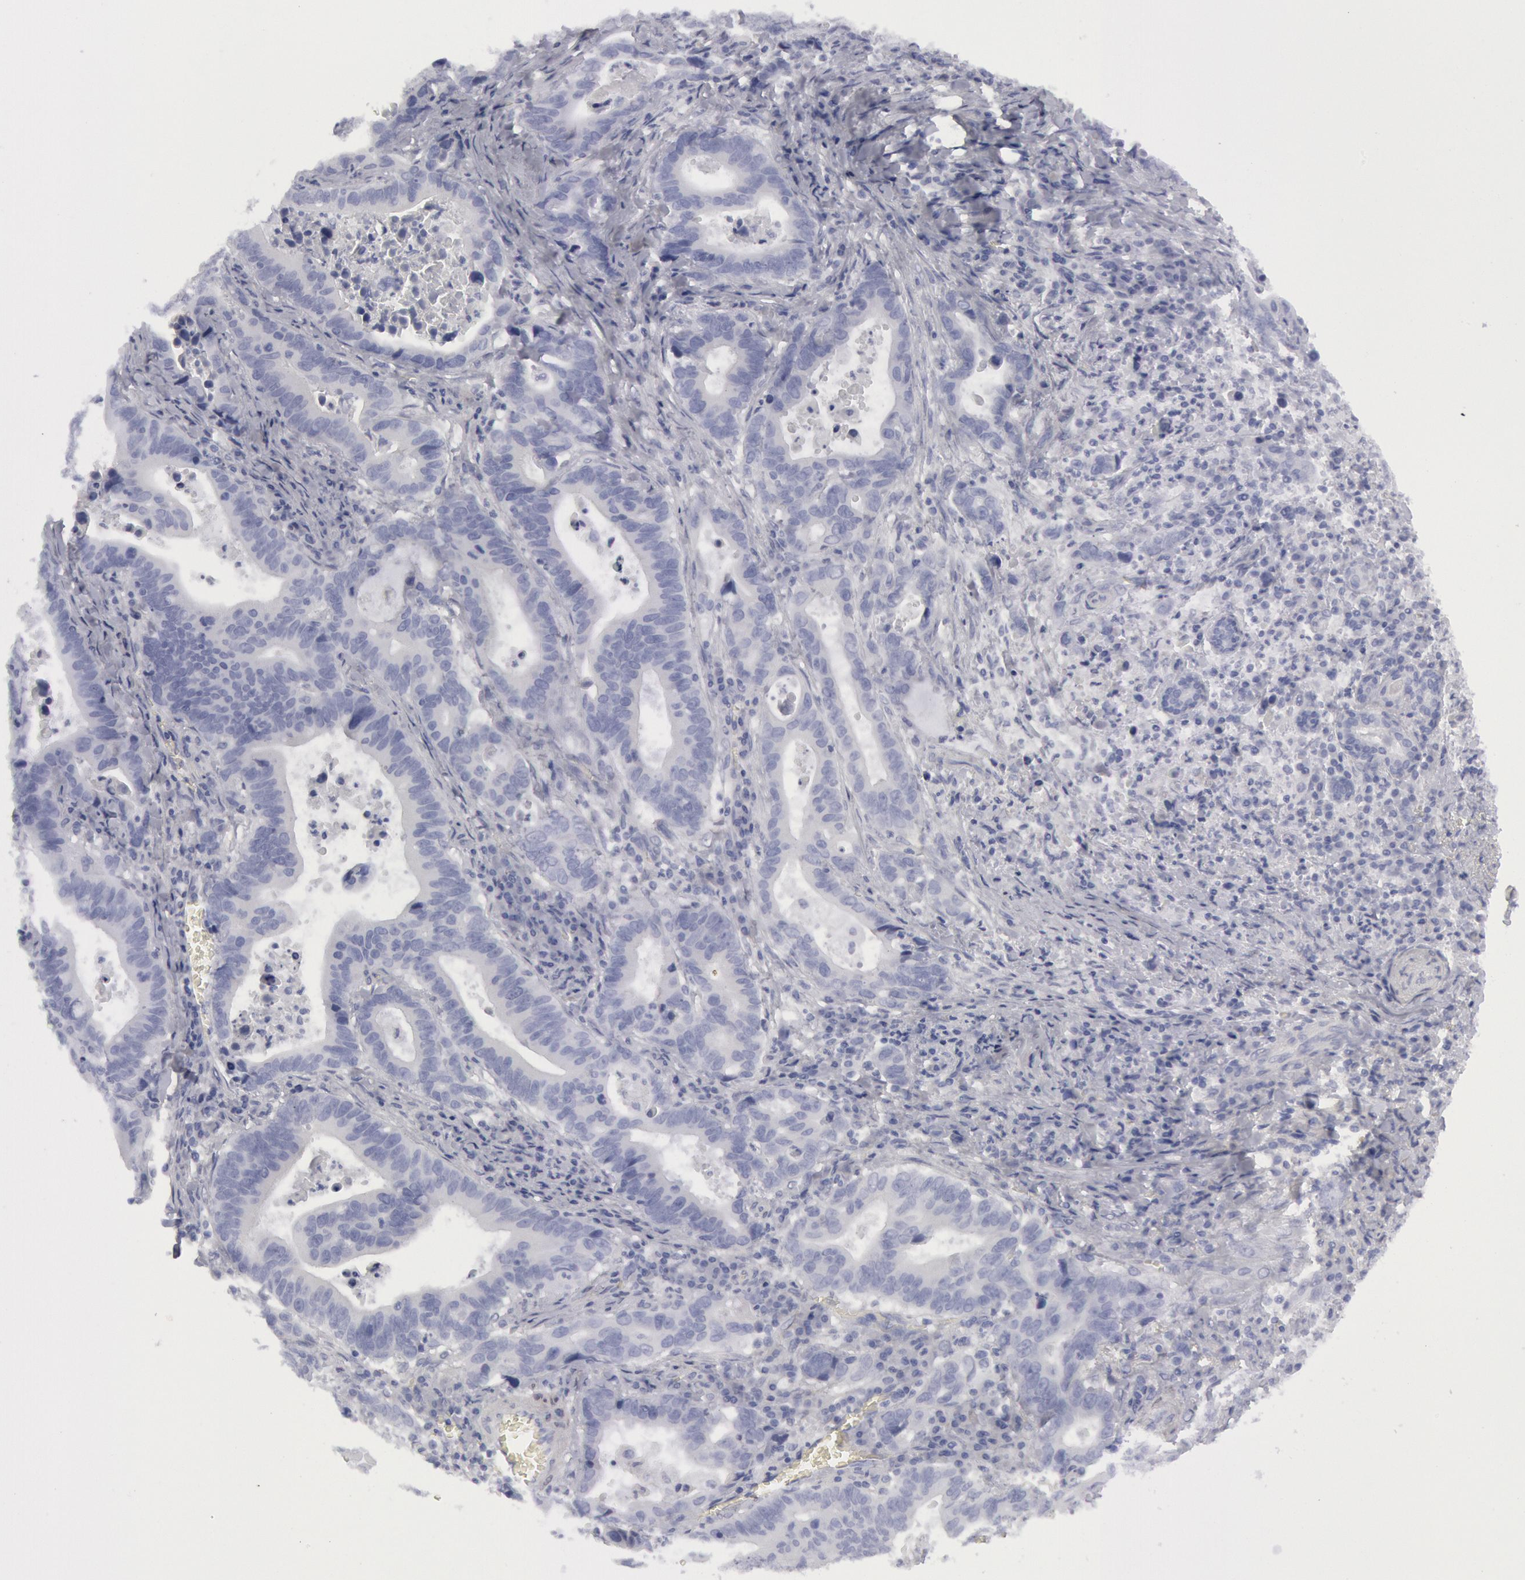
{"staining": {"intensity": "negative", "quantity": "none", "location": "none"}, "tissue": "stomach cancer", "cell_type": "Tumor cells", "image_type": "cancer", "snomed": [{"axis": "morphology", "description": "Adenocarcinoma, NOS"}, {"axis": "topography", "description": "Stomach, upper"}], "caption": "High power microscopy image of an immunohistochemistry image of adenocarcinoma (stomach), revealing no significant expression in tumor cells. The staining is performed using DAB (3,3'-diaminobenzidine) brown chromogen with nuclei counter-stained in using hematoxylin.", "gene": "FHL1", "patient": {"sex": "male", "age": 63}}